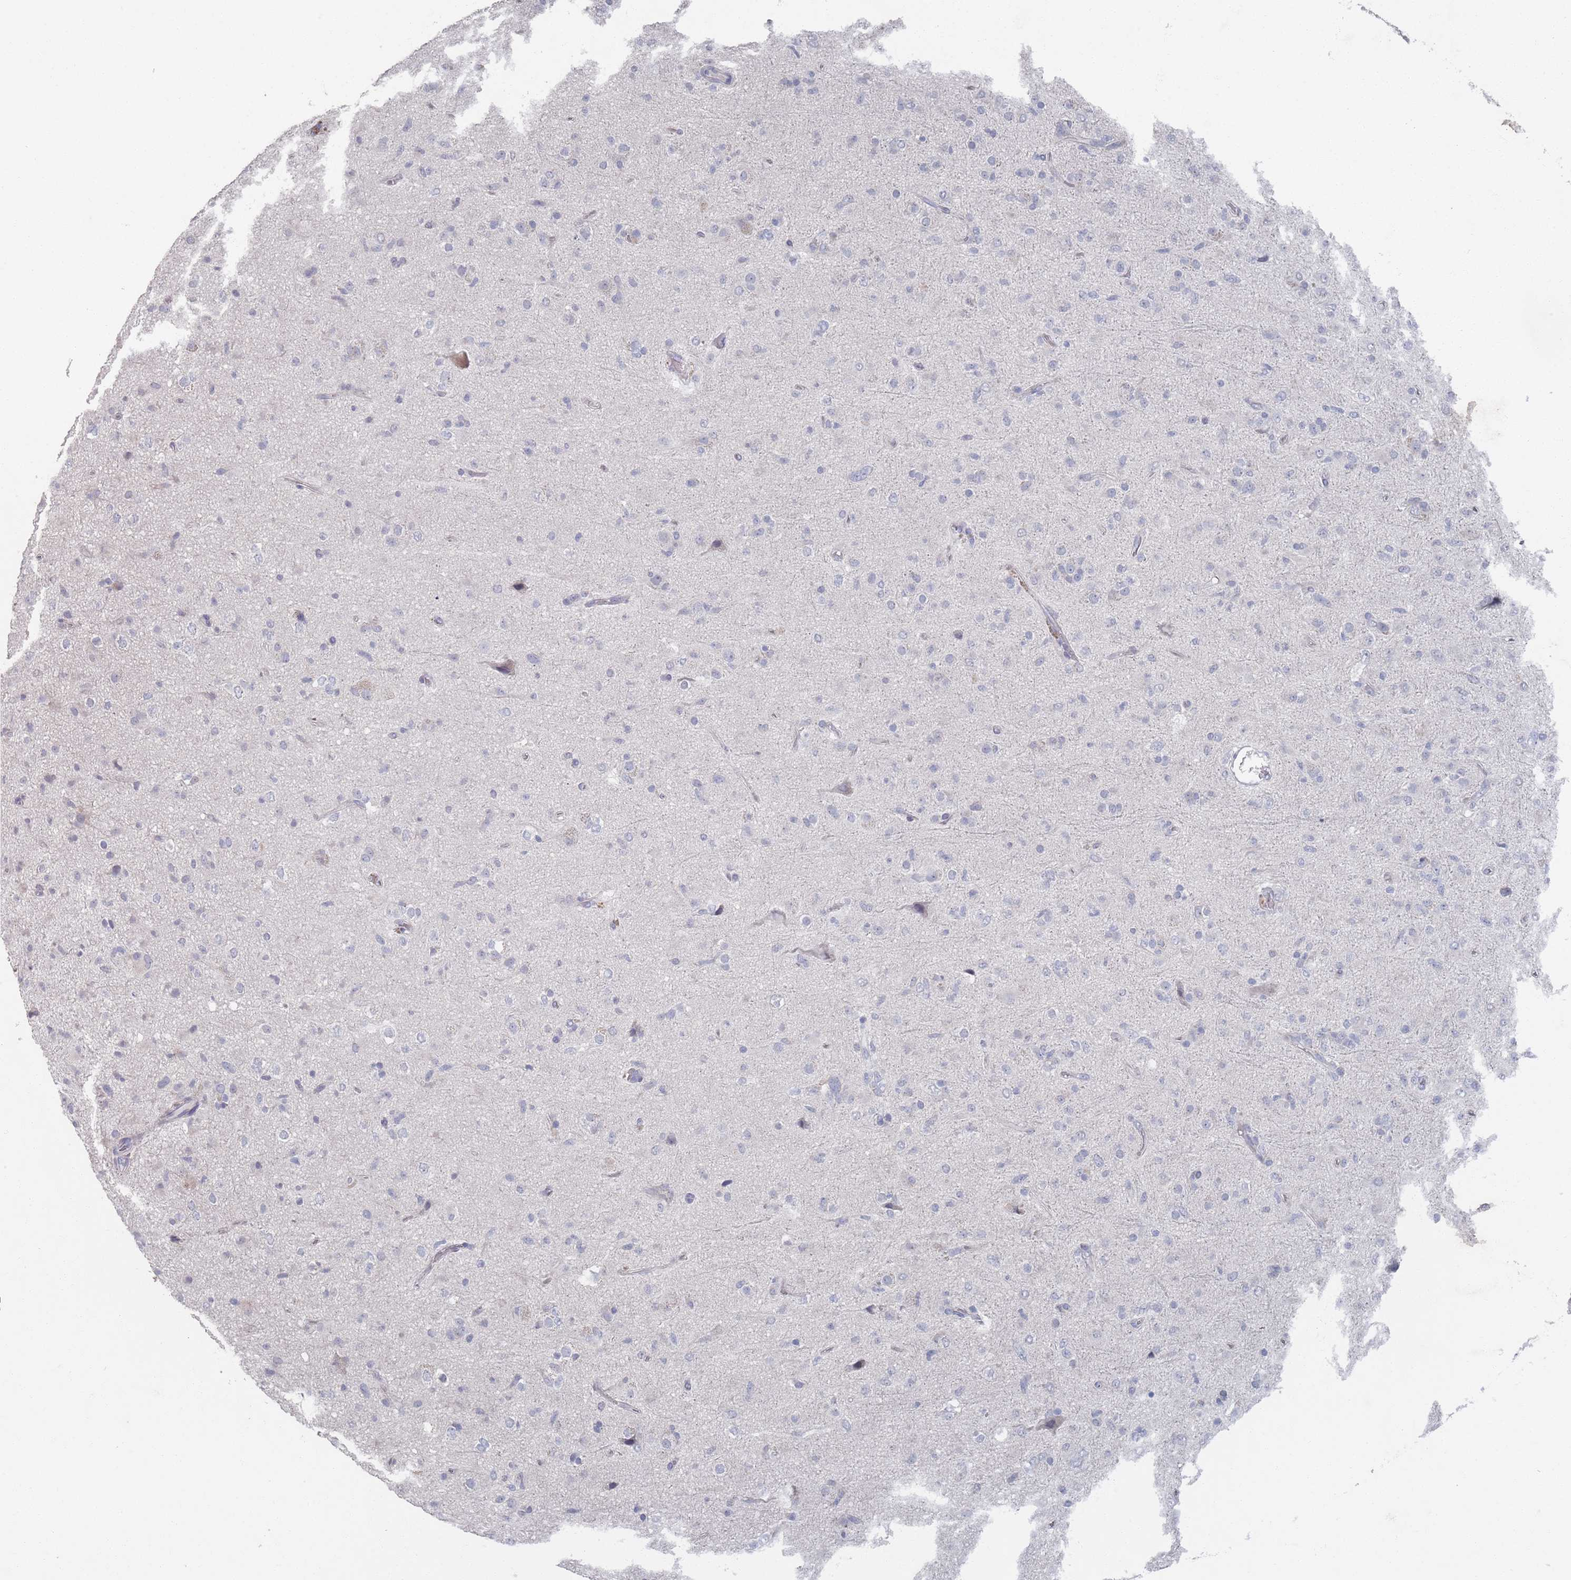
{"staining": {"intensity": "negative", "quantity": "none", "location": "none"}, "tissue": "glioma", "cell_type": "Tumor cells", "image_type": "cancer", "snomed": [{"axis": "morphology", "description": "Glioma, malignant, Low grade"}, {"axis": "topography", "description": "Brain"}], "caption": "Immunohistochemistry (IHC) image of neoplastic tissue: human glioma stained with DAB (3,3'-diaminobenzidine) reveals no significant protein positivity in tumor cells.", "gene": "PROM2", "patient": {"sex": "male", "age": 65}}